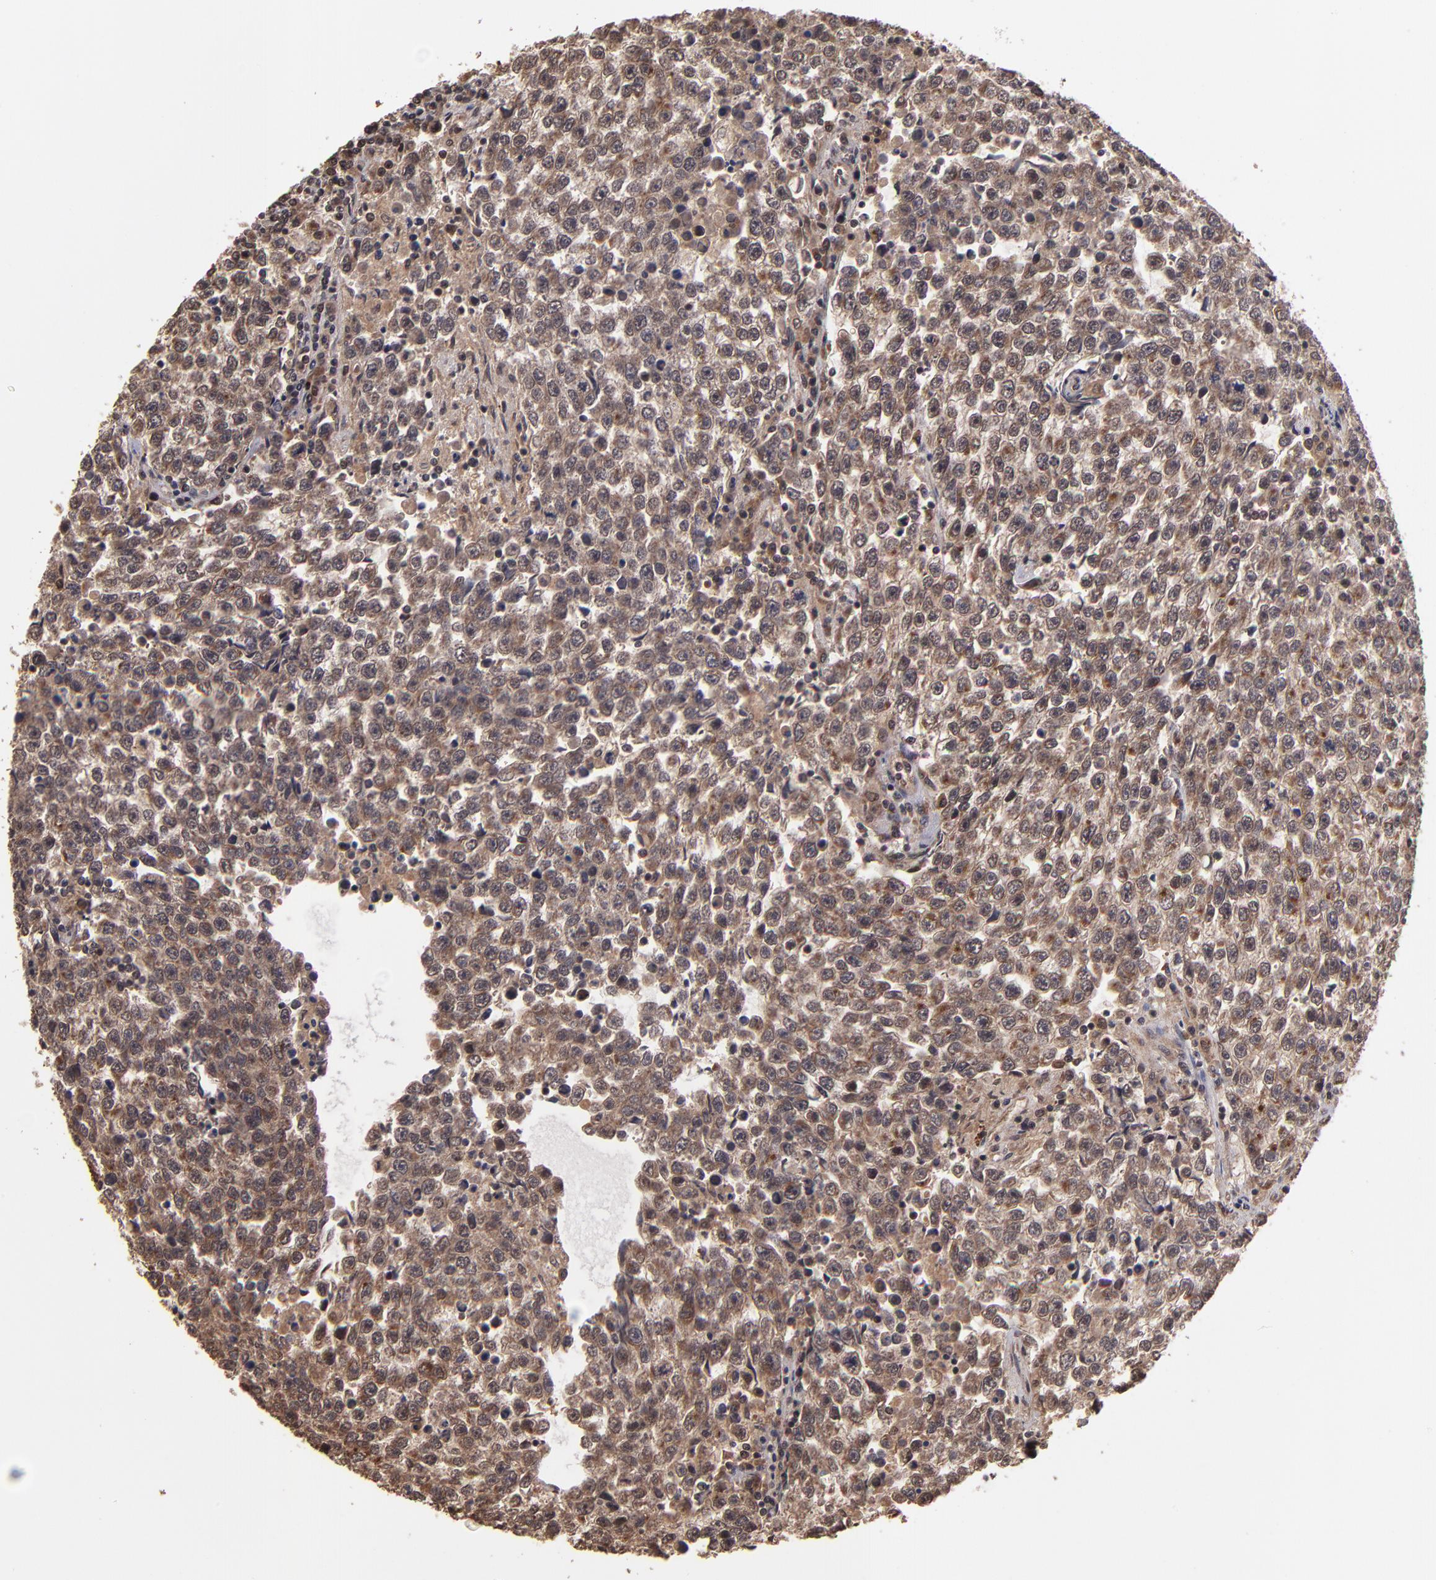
{"staining": {"intensity": "moderate", "quantity": ">75%", "location": "cytoplasmic/membranous"}, "tissue": "testis cancer", "cell_type": "Tumor cells", "image_type": "cancer", "snomed": [{"axis": "morphology", "description": "Seminoma, NOS"}, {"axis": "topography", "description": "Testis"}], "caption": "Testis cancer (seminoma) was stained to show a protein in brown. There is medium levels of moderate cytoplasmic/membranous staining in about >75% of tumor cells. (Brightfield microscopy of DAB IHC at high magnification).", "gene": "NFE2L2", "patient": {"sex": "male", "age": 36}}